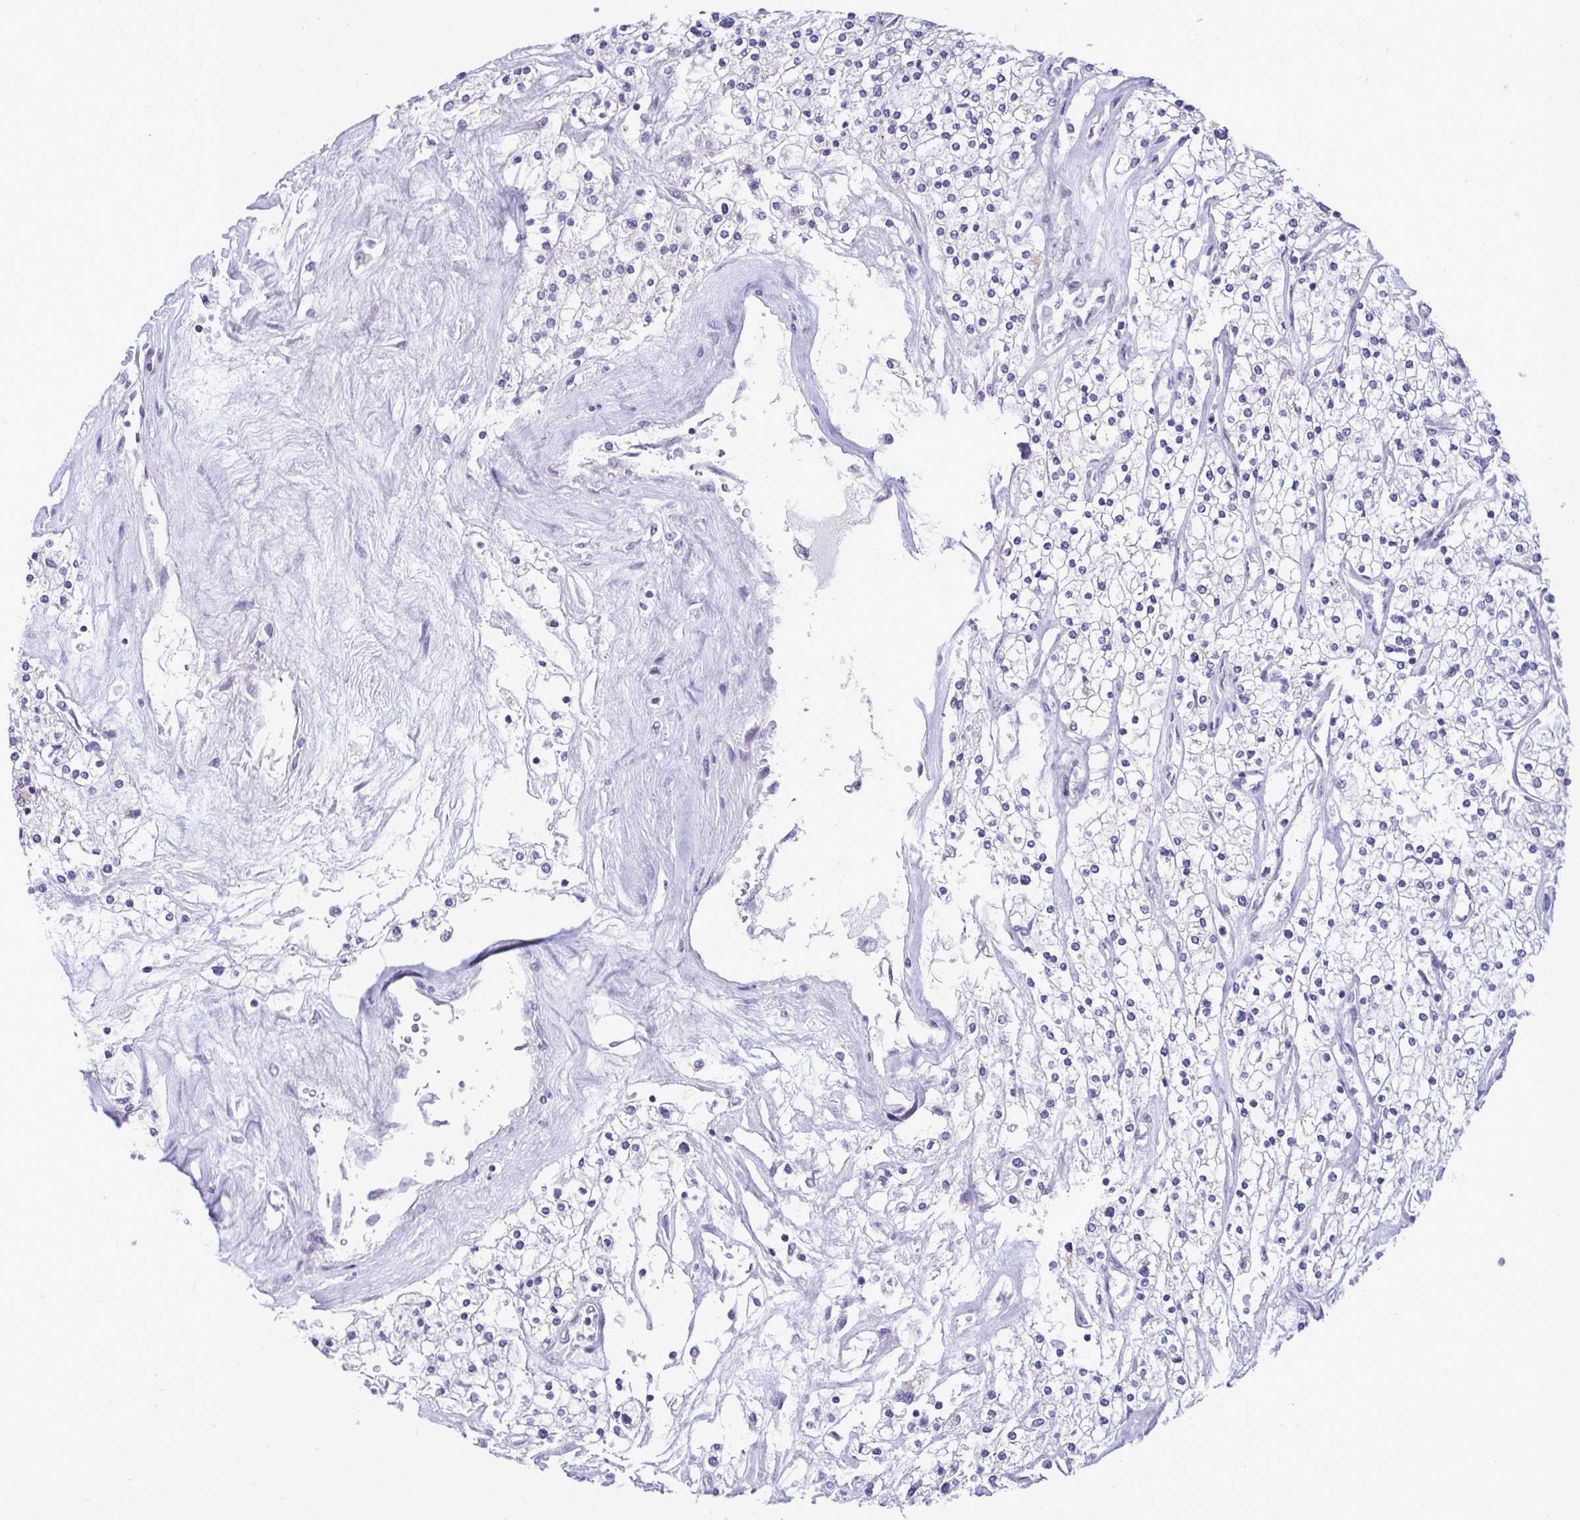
{"staining": {"intensity": "negative", "quantity": "none", "location": "none"}, "tissue": "renal cancer", "cell_type": "Tumor cells", "image_type": "cancer", "snomed": [{"axis": "morphology", "description": "Adenocarcinoma, NOS"}, {"axis": "topography", "description": "Kidney"}], "caption": "The histopathology image exhibits no staining of tumor cells in adenocarcinoma (renal). The staining was performed using DAB to visualize the protein expression in brown, while the nuclei were stained in blue with hematoxylin (Magnification: 20x).", "gene": "PIGK", "patient": {"sex": "male", "age": 80}}